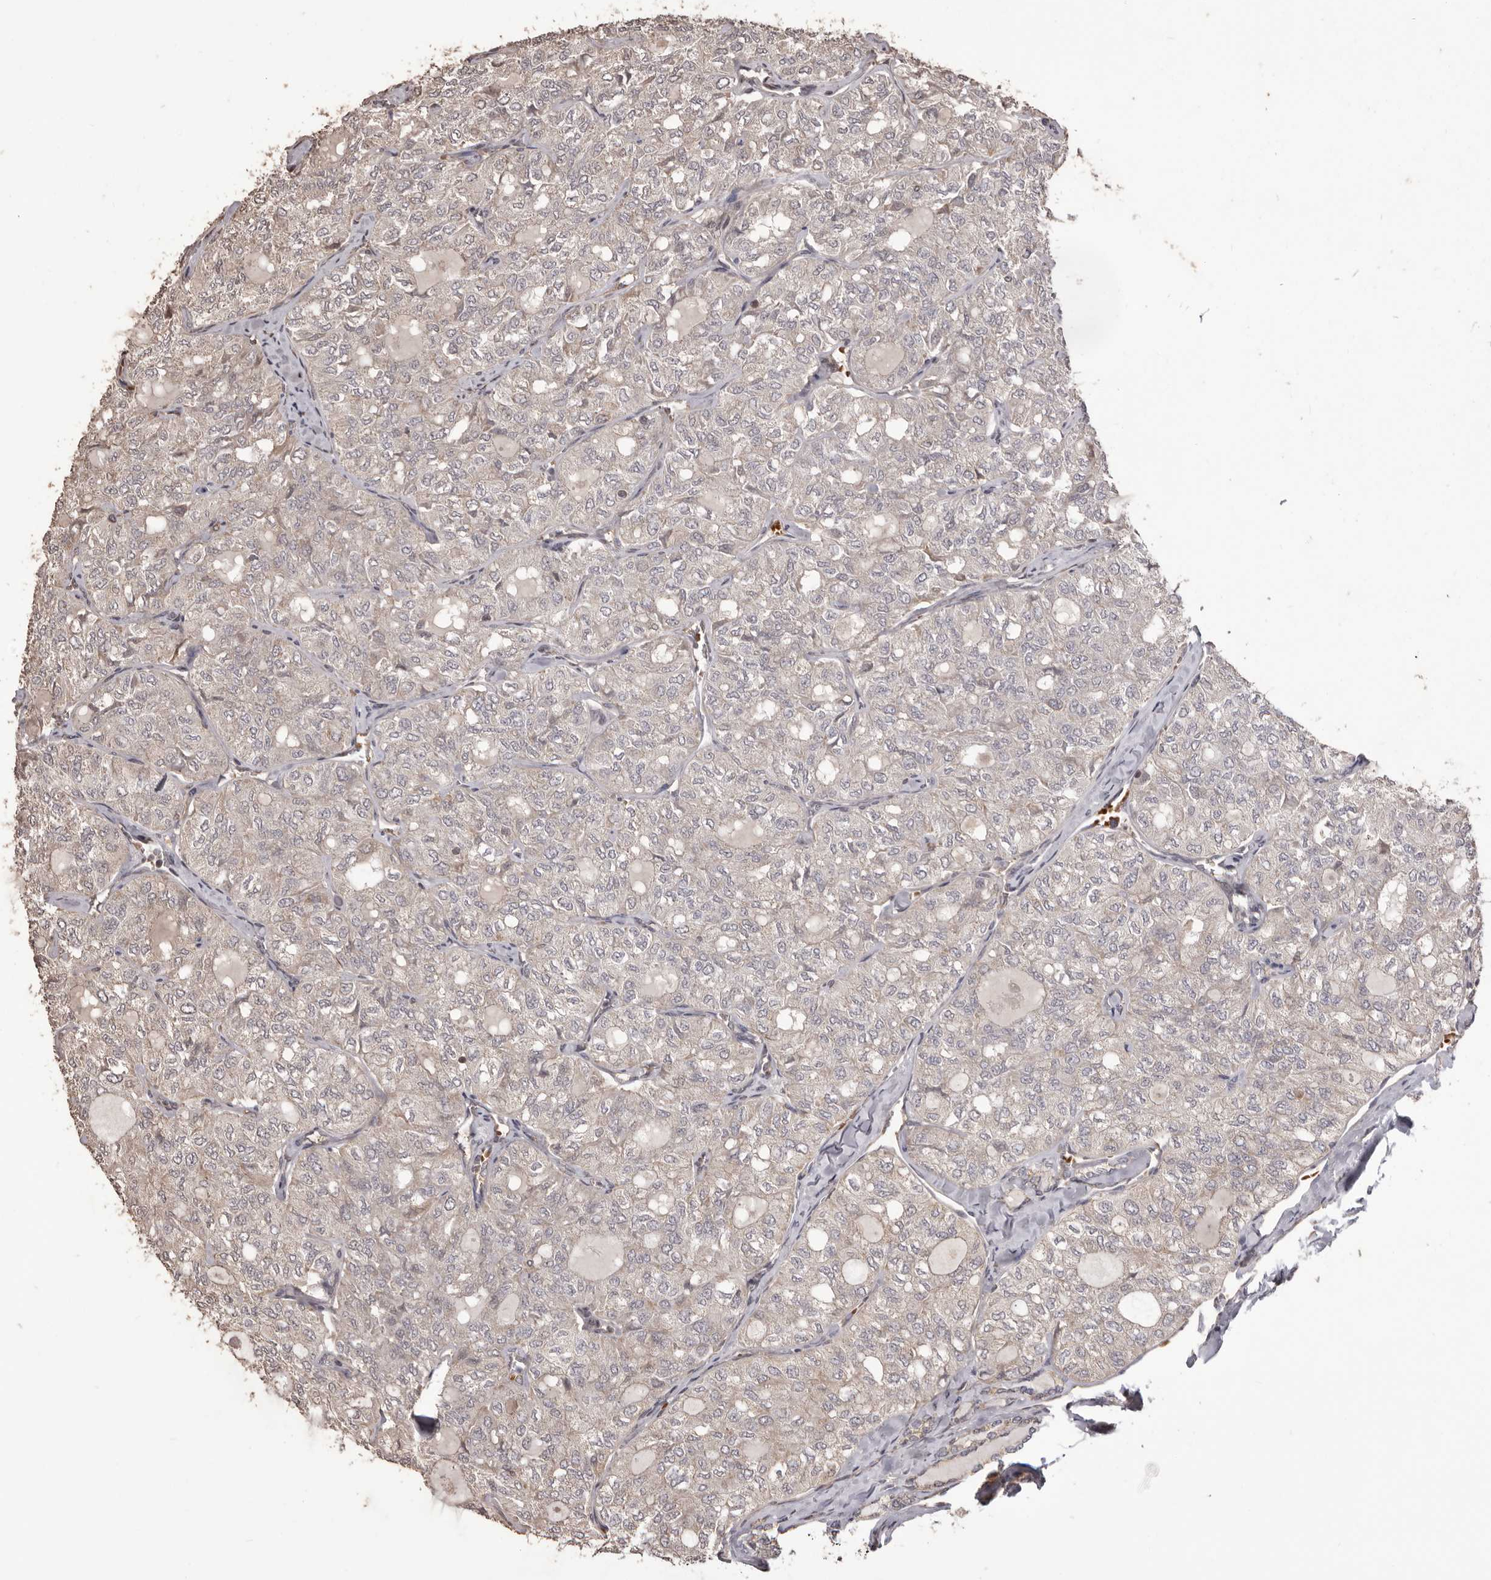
{"staining": {"intensity": "weak", "quantity": "25%-75%", "location": "cytoplasmic/membranous"}, "tissue": "thyroid cancer", "cell_type": "Tumor cells", "image_type": "cancer", "snomed": [{"axis": "morphology", "description": "Follicular adenoma carcinoma, NOS"}, {"axis": "topography", "description": "Thyroid gland"}], "caption": "Immunohistochemistry (IHC) photomicrograph of human follicular adenoma carcinoma (thyroid) stained for a protein (brown), which reveals low levels of weak cytoplasmic/membranous expression in about 25%-75% of tumor cells.", "gene": "QRSL1", "patient": {"sex": "male", "age": 75}}